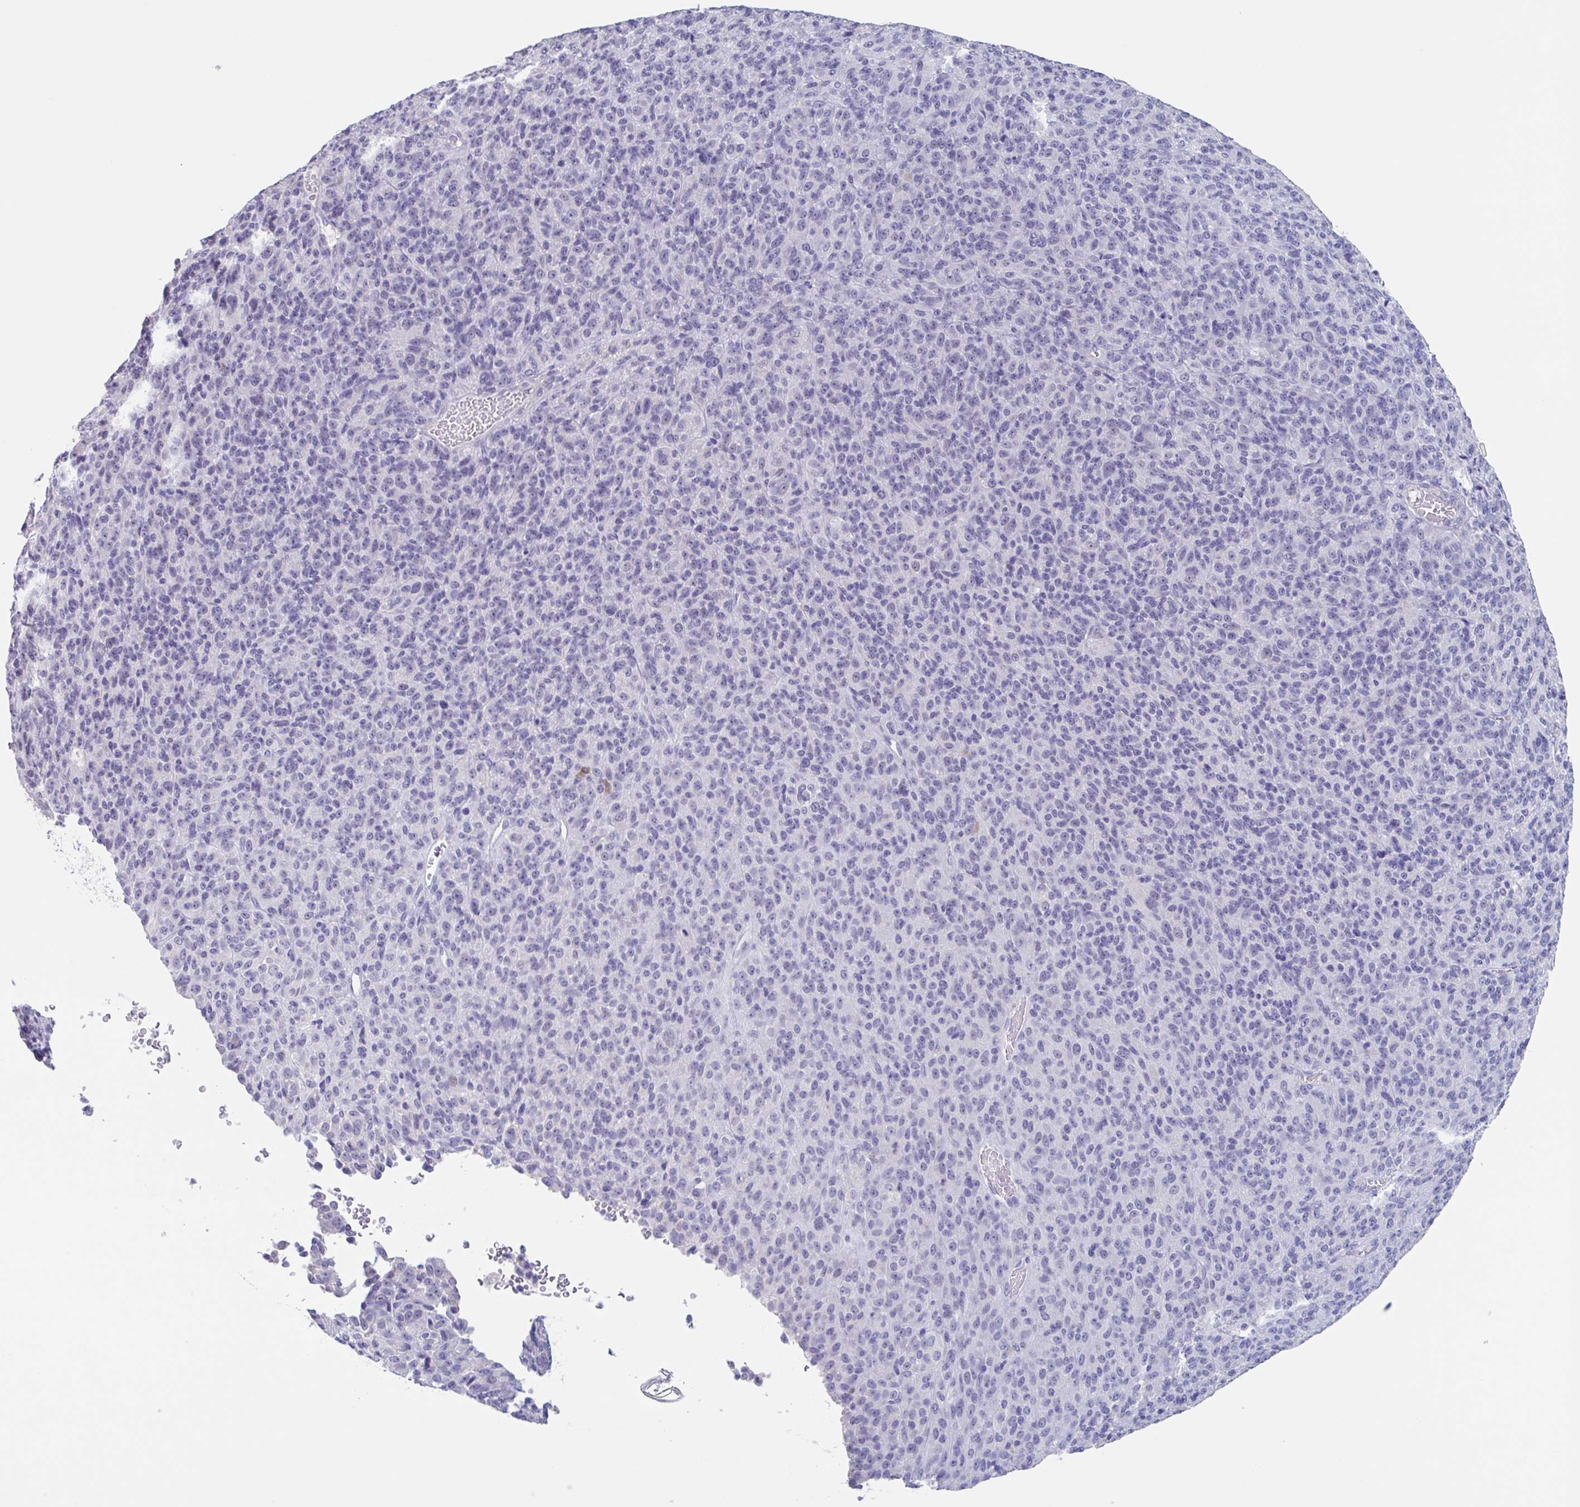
{"staining": {"intensity": "negative", "quantity": "none", "location": "none"}, "tissue": "melanoma", "cell_type": "Tumor cells", "image_type": "cancer", "snomed": [{"axis": "morphology", "description": "Malignant melanoma, Metastatic site"}, {"axis": "topography", "description": "Brain"}], "caption": "Immunohistochemistry (IHC) image of malignant melanoma (metastatic site) stained for a protein (brown), which exhibits no expression in tumor cells. (Immunohistochemistry (IHC), brightfield microscopy, high magnification).", "gene": "NOXRED1", "patient": {"sex": "female", "age": 56}}